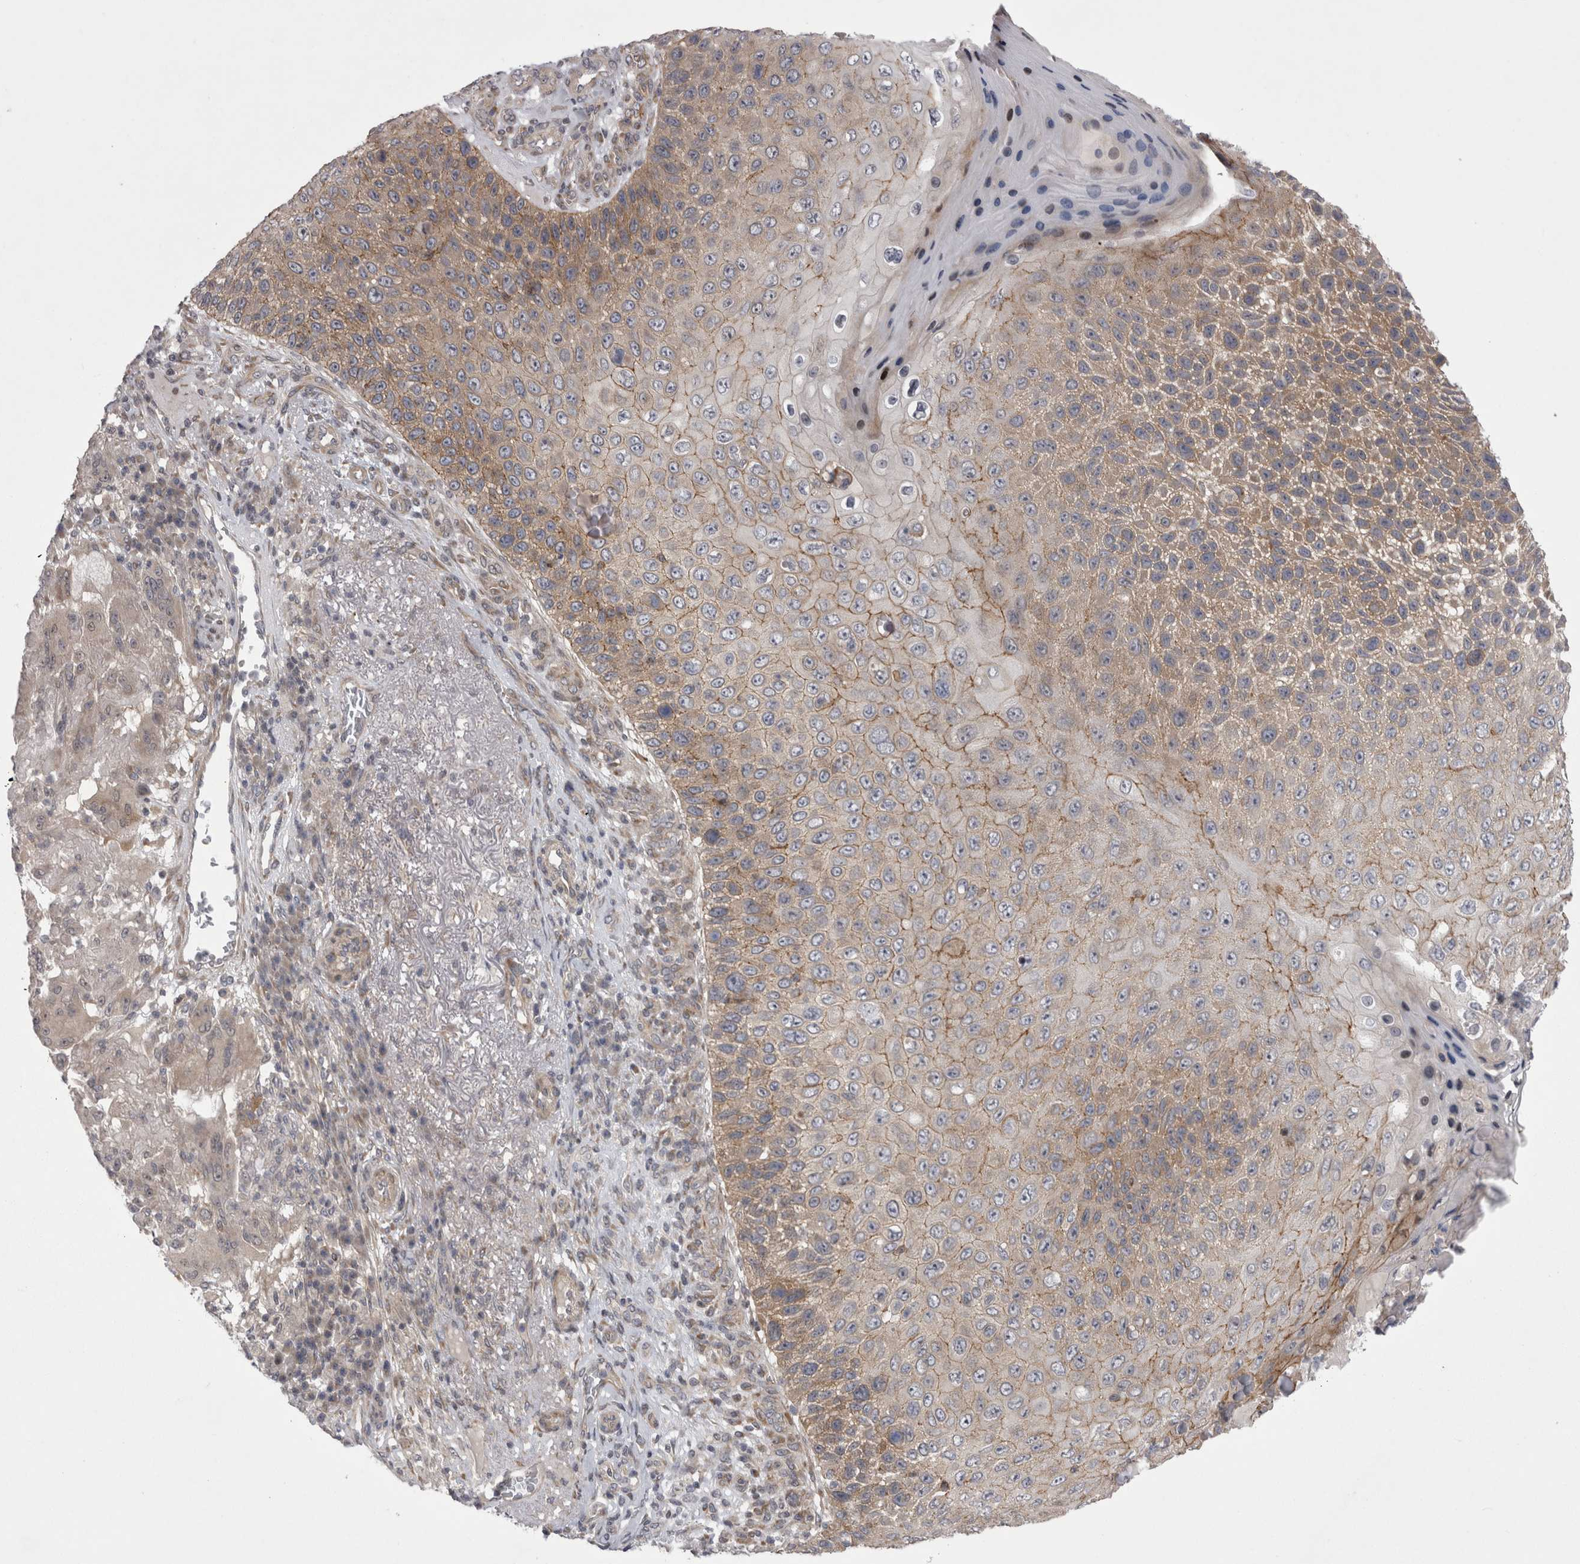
{"staining": {"intensity": "weak", "quantity": ">75%", "location": "cytoplasmic/membranous"}, "tissue": "skin cancer", "cell_type": "Tumor cells", "image_type": "cancer", "snomed": [{"axis": "morphology", "description": "Squamous cell carcinoma, NOS"}, {"axis": "topography", "description": "Skin"}], "caption": "High-magnification brightfield microscopy of skin squamous cell carcinoma stained with DAB (brown) and counterstained with hematoxylin (blue). tumor cells exhibit weak cytoplasmic/membranous positivity is identified in approximately>75% of cells. Immunohistochemistry stains the protein in brown and the nuclei are stained blue.", "gene": "NENF", "patient": {"sex": "female", "age": 88}}